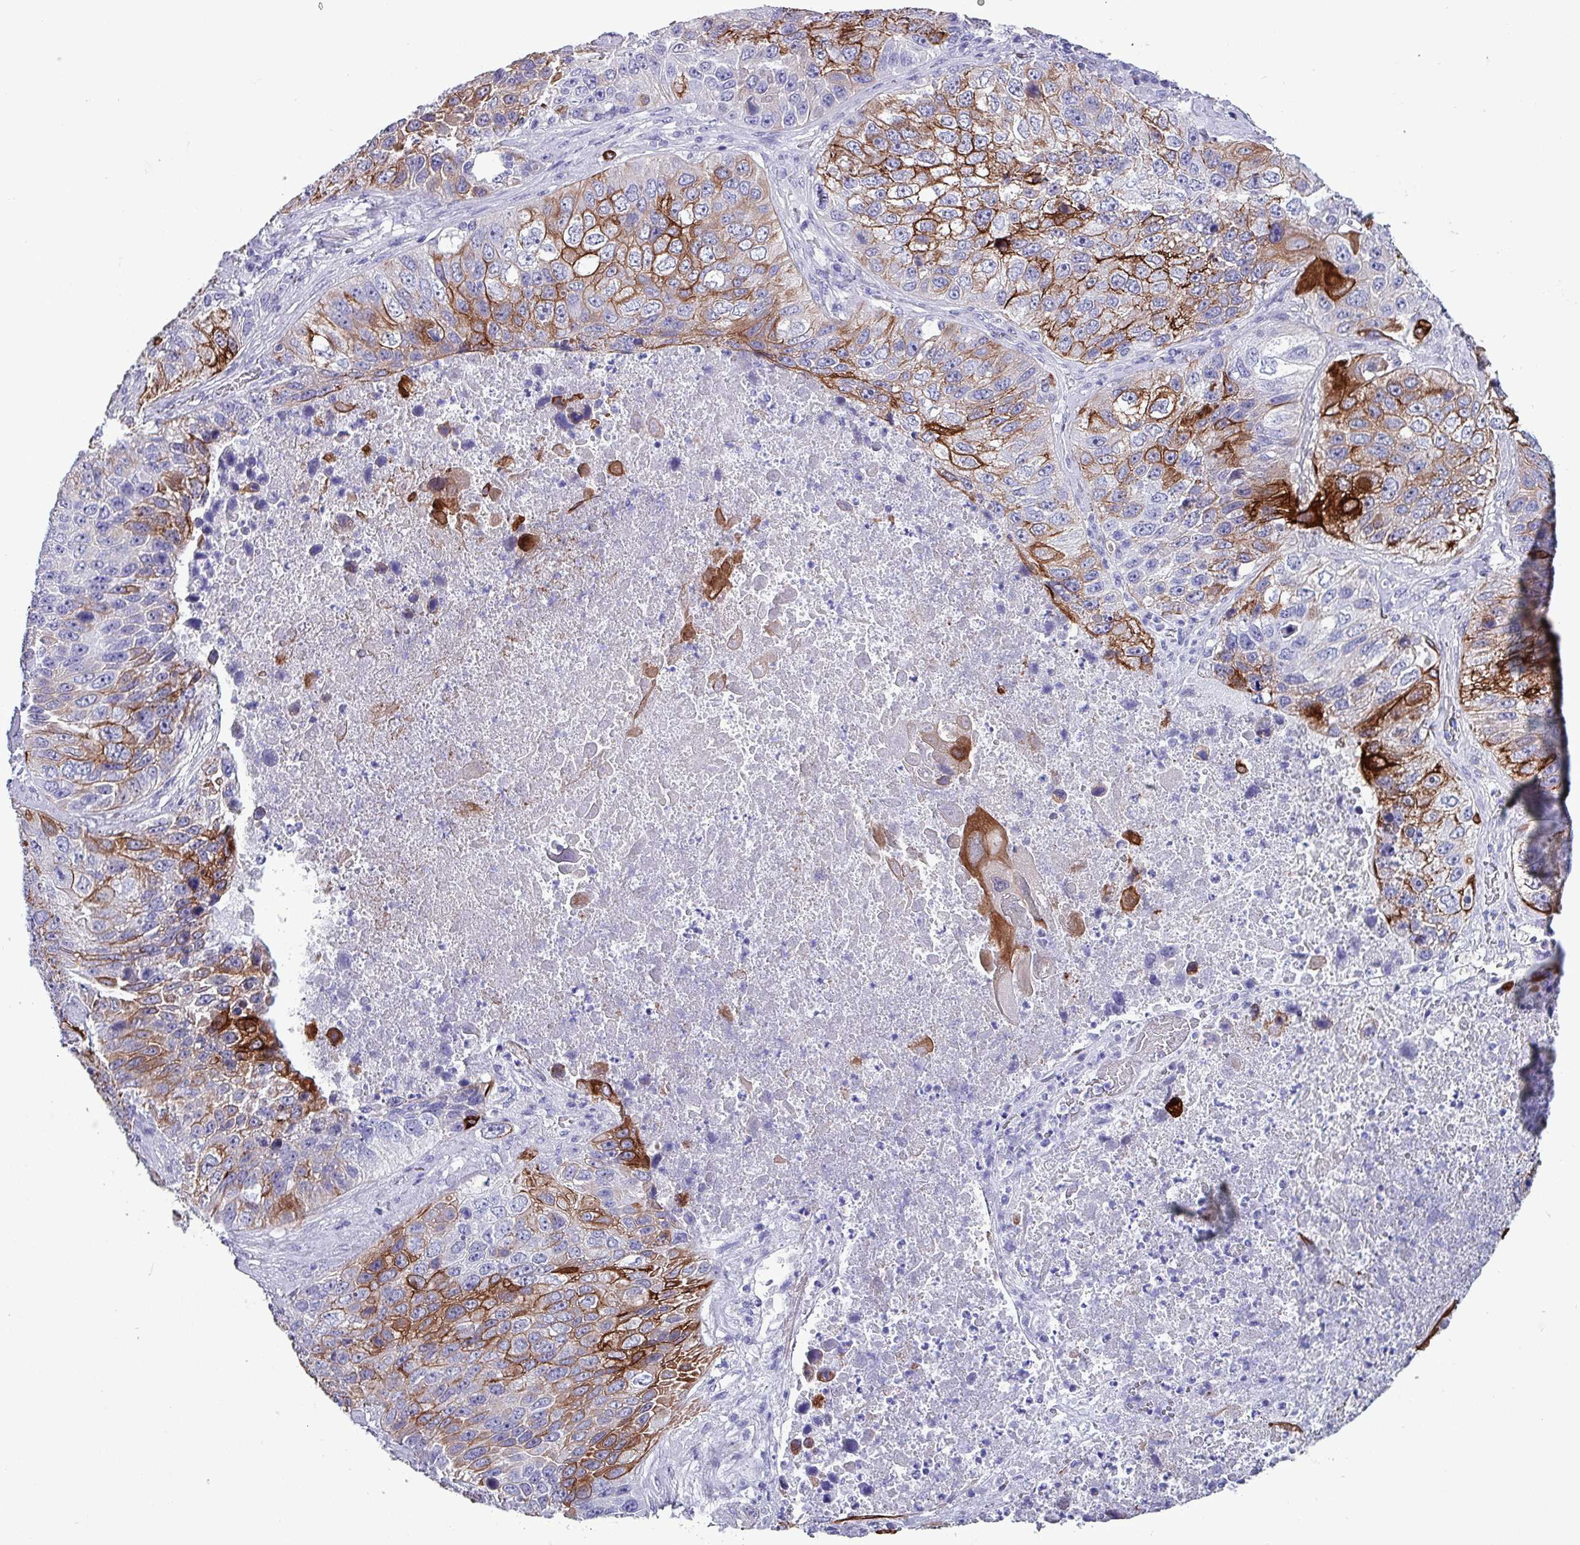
{"staining": {"intensity": "strong", "quantity": "25%-75%", "location": "cytoplasmic/membranous"}, "tissue": "lung cancer", "cell_type": "Tumor cells", "image_type": "cancer", "snomed": [{"axis": "morphology", "description": "Squamous cell carcinoma, NOS"}, {"axis": "topography", "description": "Lung"}], "caption": "High-magnification brightfield microscopy of lung cancer (squamous cell carcinoma) stained with DAB (3,3'-diaminobenzidine) (brown) and counterstained with hematoxylin (blue). tumor cells exhibit strong cytoplasmic/membranous staining is appreciated in about25%-75% of cells.", "gene": "KRT6C", "patient": {"sex": "male", "age": 61}}